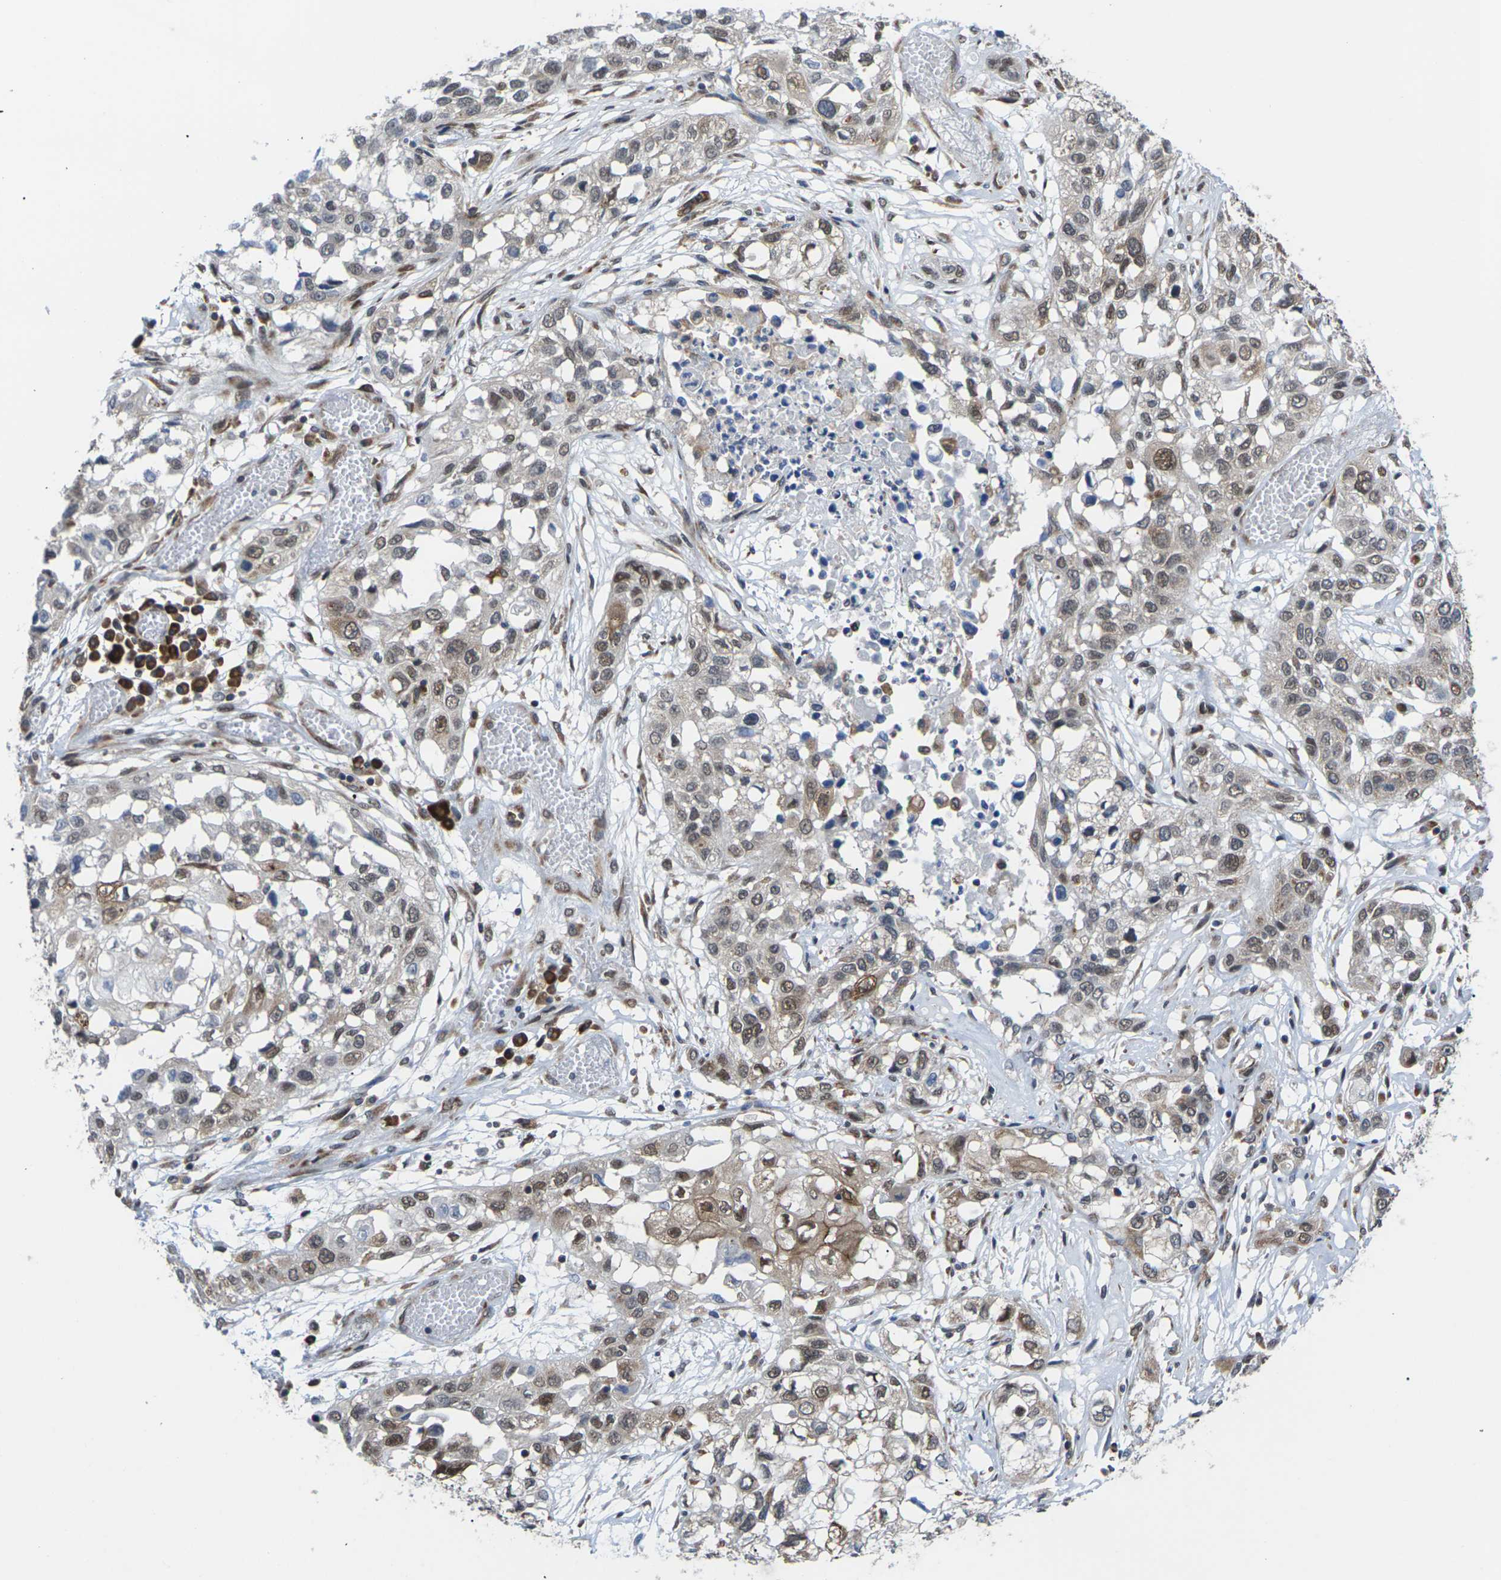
{"staining": {"intensity": "moderate", "quantity": ">75%", "location": "nuclear"}, "tissue": "lung cancer", "cell_type": "Tumor cells", "image_type": "cancer", "snomed": [{"axis": "morphology", "description": "Squamous cell carcinoma, NOS"}, {"axis": "topography", "description": "Lung"}], "caption": "IHC photomicrograph of human squamous cell carcinoma (lung) stained for a protein (brown), which shows medium levels of moderate nuclear staining in about >75% of tumor cells.", "gene": "PDZK1IP1", "patient": {"sex": "male", "age": 71}}